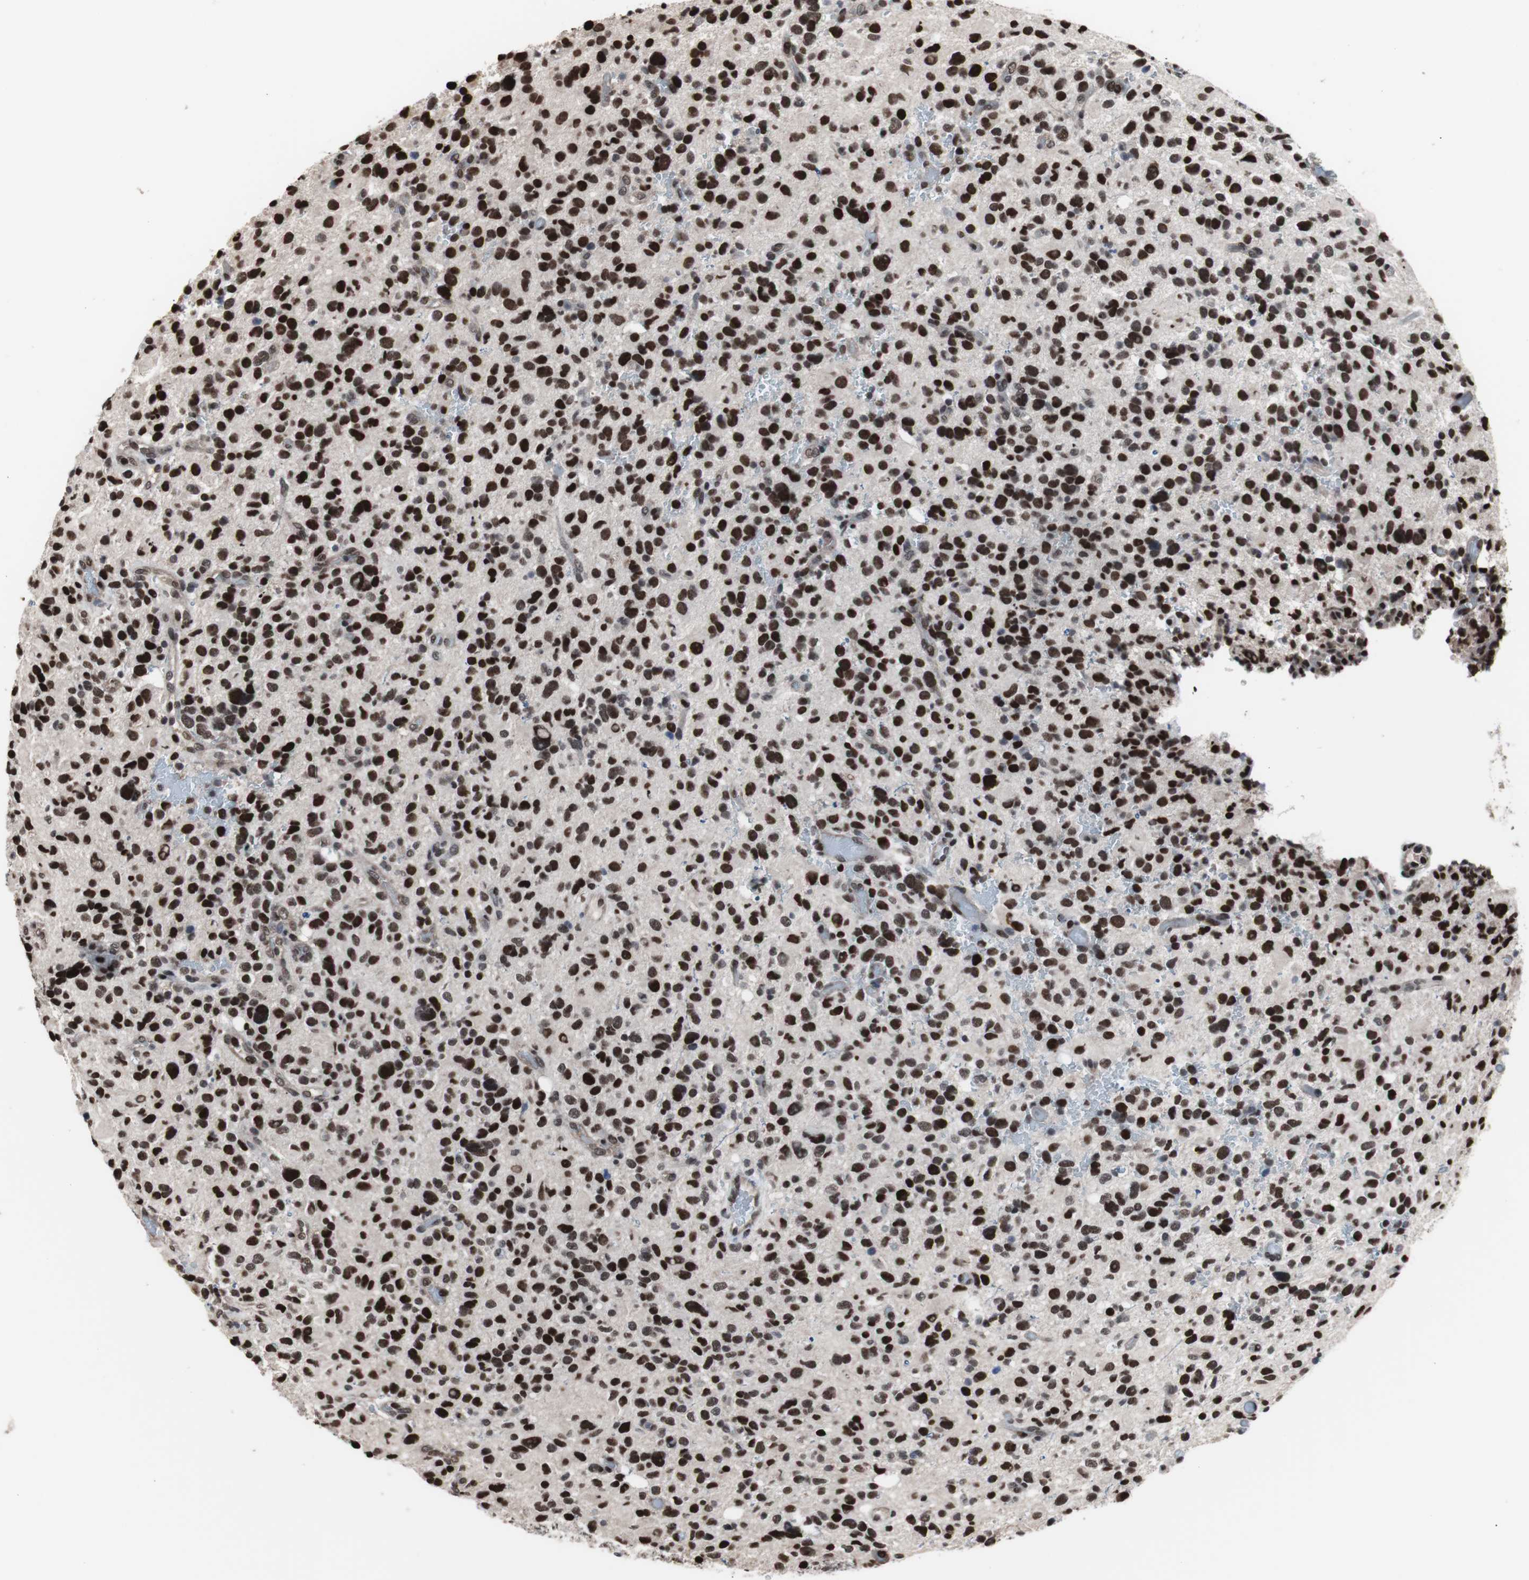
{"staining": {"intensity": "strong", "quantity": ">75%", "location": "nuclear"}, "tissue": "glioma", "cell_type": "Tumor cells", "image_type": "cancer", "snomed": [{"axis": "morphology", "description": "Glioma, malignant, High grade"}, {"axis": "topography", "description": "Brain"}], "caption": "Strong nuclear expression for a protein is appreciated in approximately >75% of tumor cells of glioma using IHC.", "gene": "POGZ", "patient": {"sex": "male", "age": 48}}